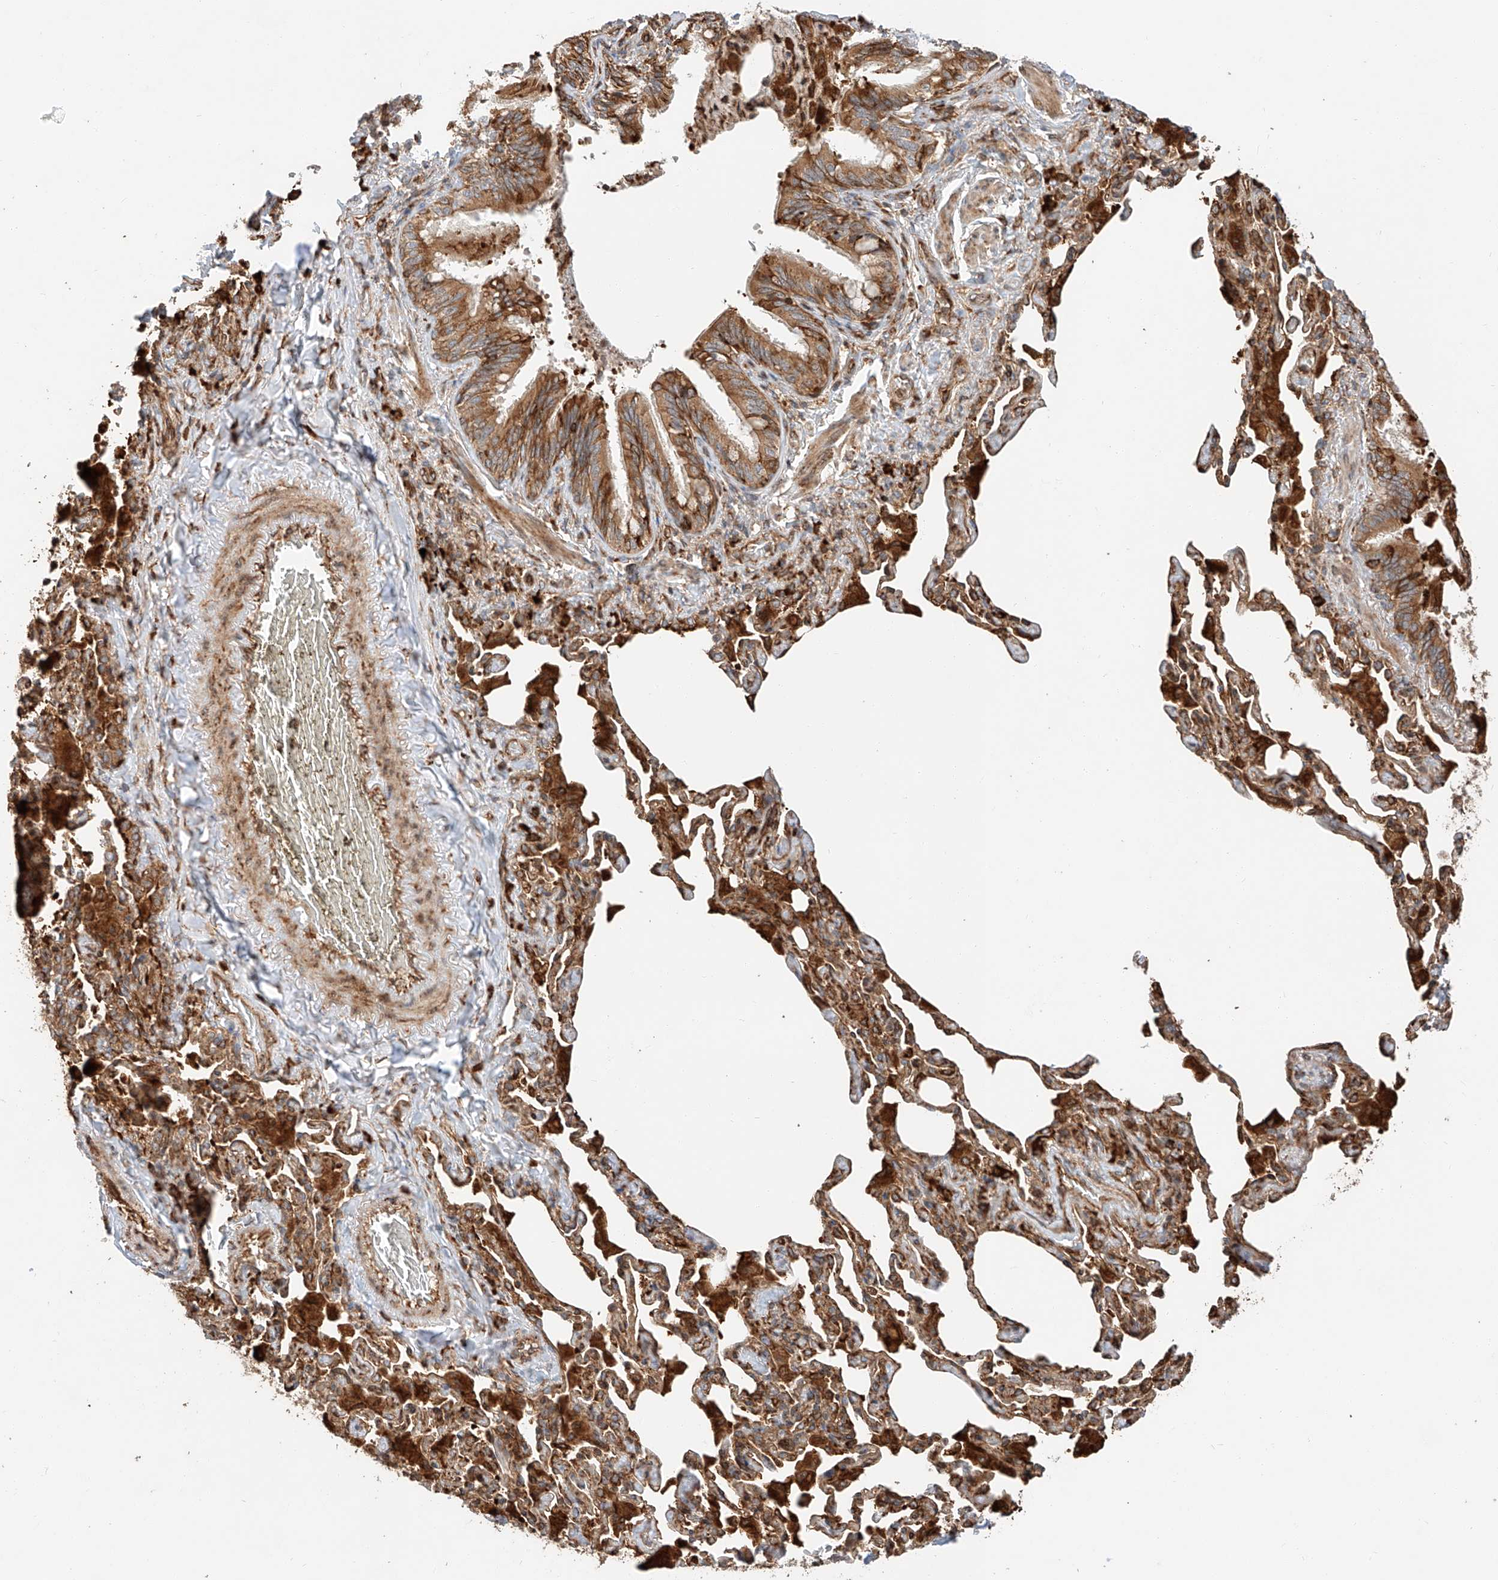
{"staining": {"intensity": "moderate", "quantity": ">75%", "location": "cytoplasmic/membranous"}, "tissue": "bronchus", "cell_type": "Respiratory epithelial cells", "image_type": "normal", "snomed": [{"axis": "morphology", "description": "Normal tissue, NOS"}, {"axis": "morphology", "description": "Inflammation, NOS"}, {"axis": "topography", "description": "Lung"}], "caption": "Bronchus stained with immunohistochemistry shows moderate cytoplasmic/membranous expression in approximately >75% of respiratory epithelial cells.", "gene": "ZNF84", "patient": {"sex": "female", "age": 46}}